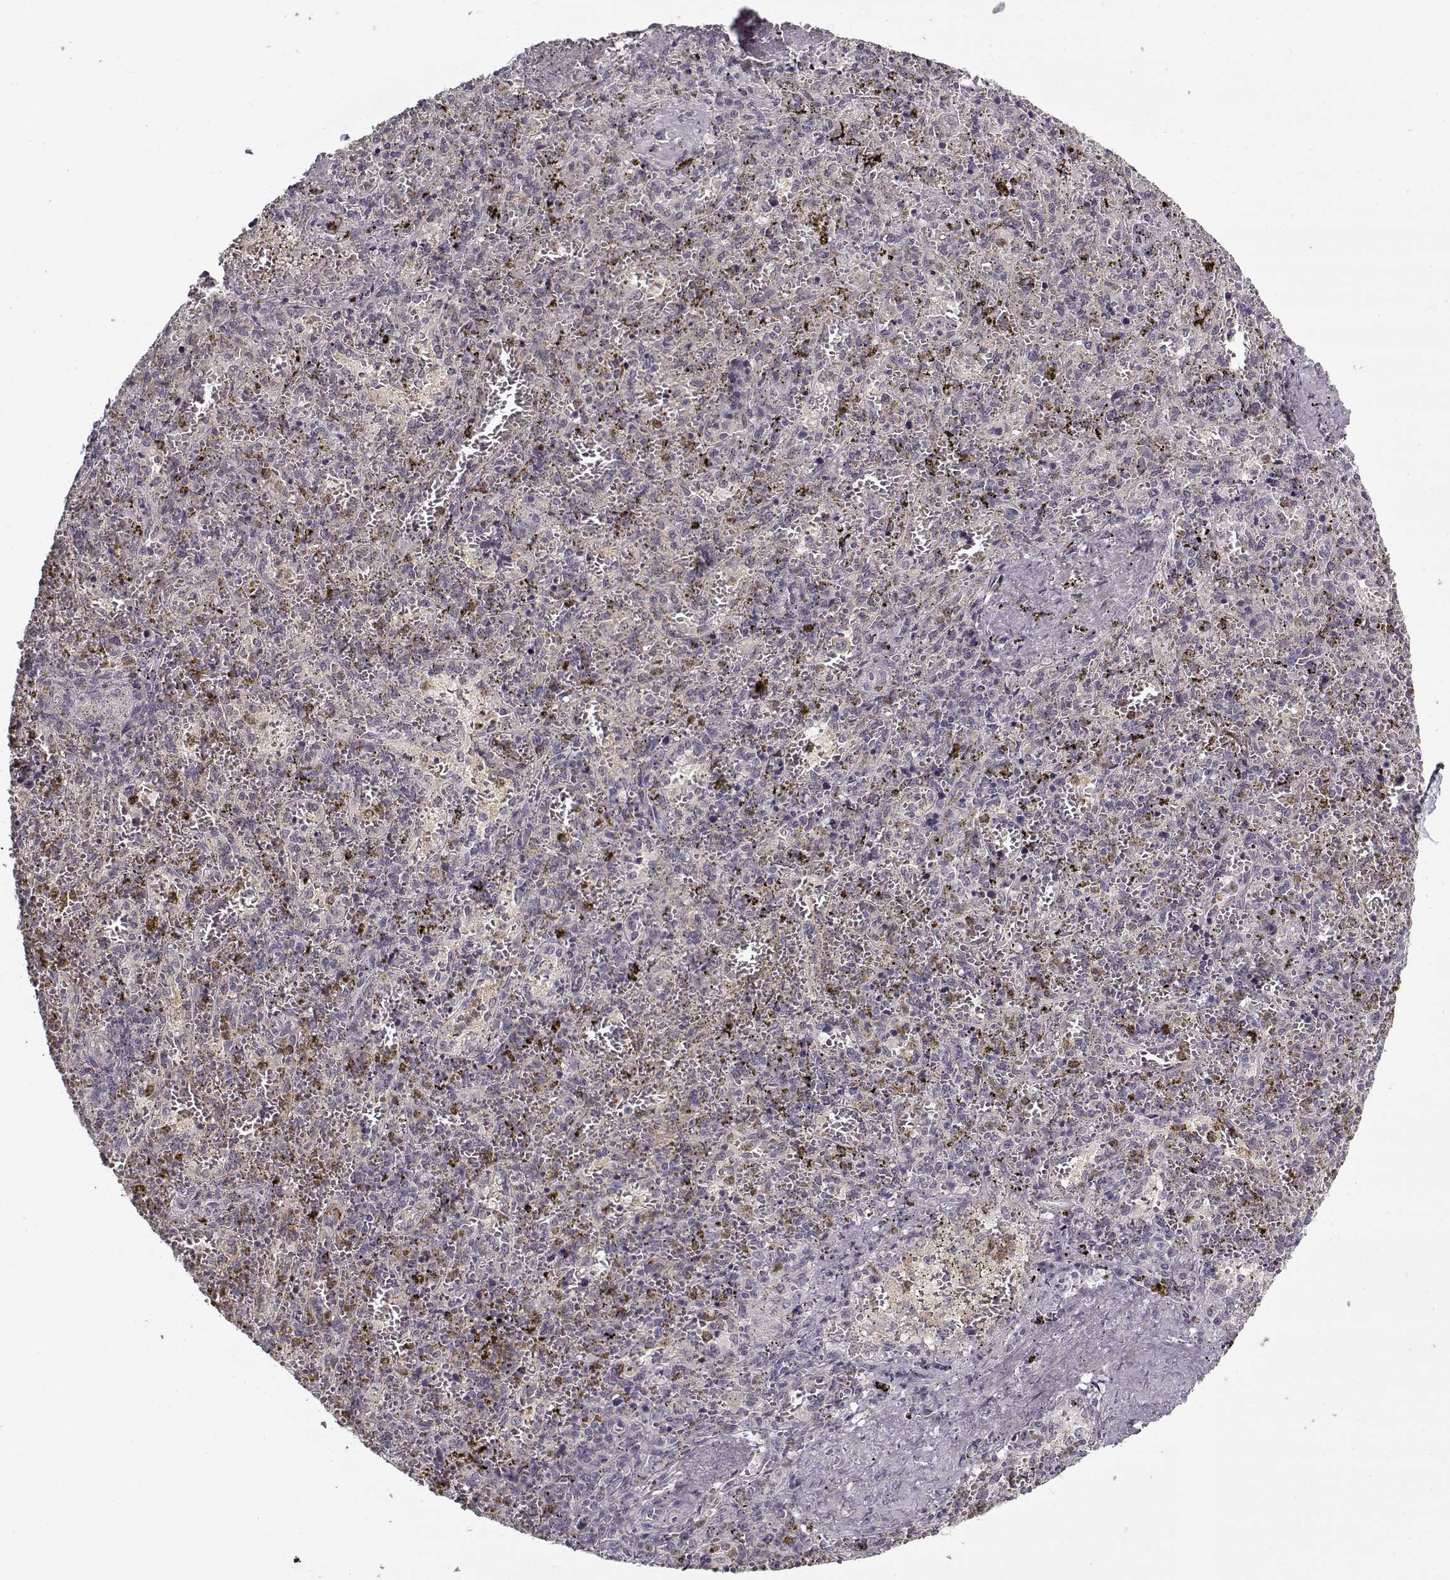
{"staining": {"intensity": "negative", "quantity": "none", "location": "none"}, "tissue": "spleen", "cell_type": "Cells in red pulp", "image_type": "normal", "snomed": [{"axis": "morphology", "description": "Normal tissue, NOS"}, {"axis": "topography", "description": "Spleen"}], "caption": "Human spleen stained for a protein using immunohistochemistry exhibits no staining in cells in red pulp.", "gene": "LAMA2", "patient": {"sex": "female", "age": 50}}